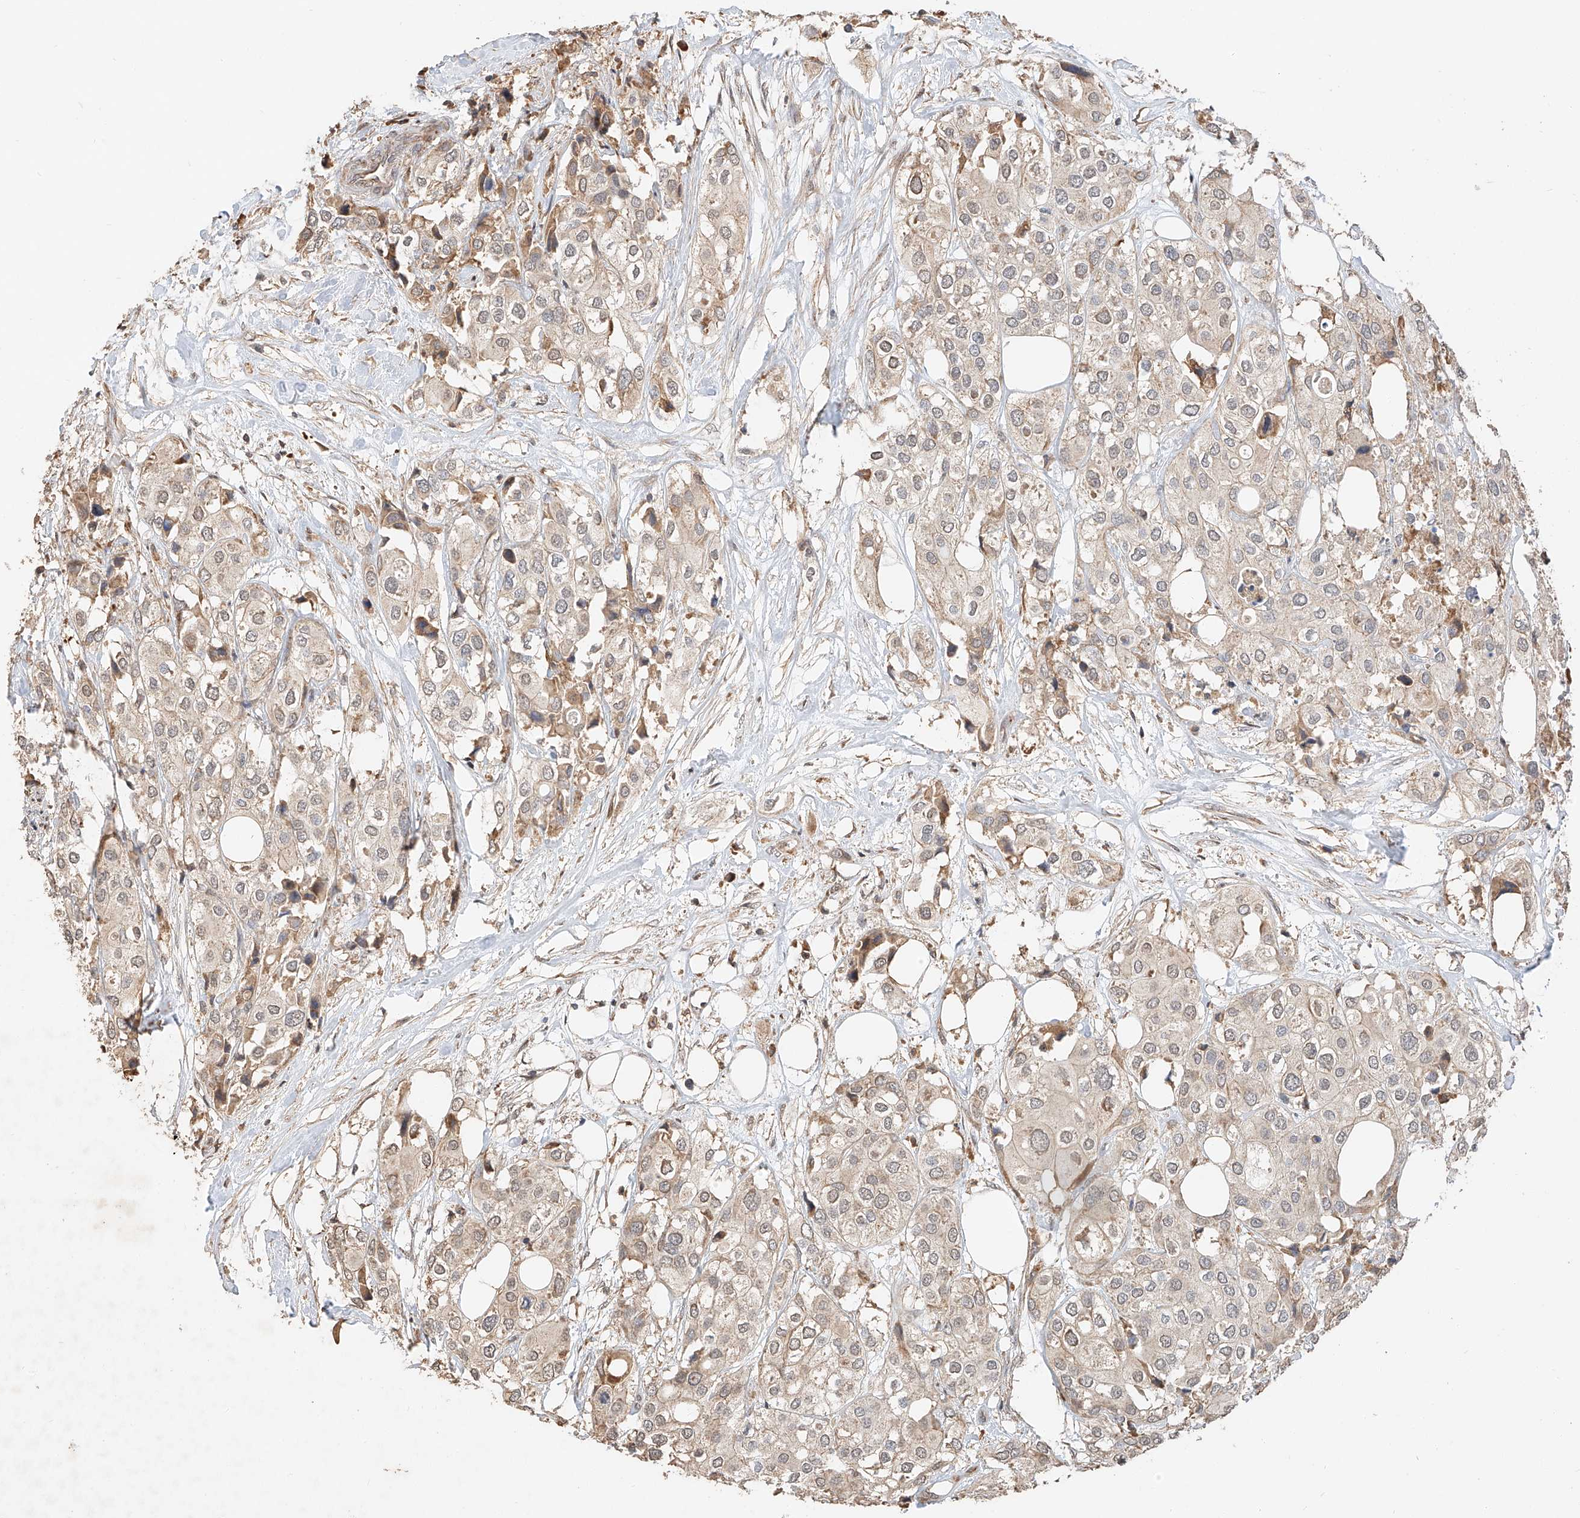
{"staining": {"intensity": "weak", "quantity": "25%-75%", "location": "cytoplasmic/membranous"}, "tissue": "urothelial cancer", "cell_type": "Tumor cells", "image_type": "cancer", "snomed": [{"axis": "morphology", "description": "Urothelial carcinoma, High grade"}, {"axis": "topography", "description": "Urinary bladder"}], "caption": "Protein expression analysis of human urothelial cancer reveals weak cytoplasmic/membranous positivity in approximately 25%-75% of tumor cells. Using DAB (brown) and hematoxylin (blue) stains, captured at high magnification using brightfield microscopy.", "gene": "SUSD6", "patient": {"sex": "male", "age": 64}}